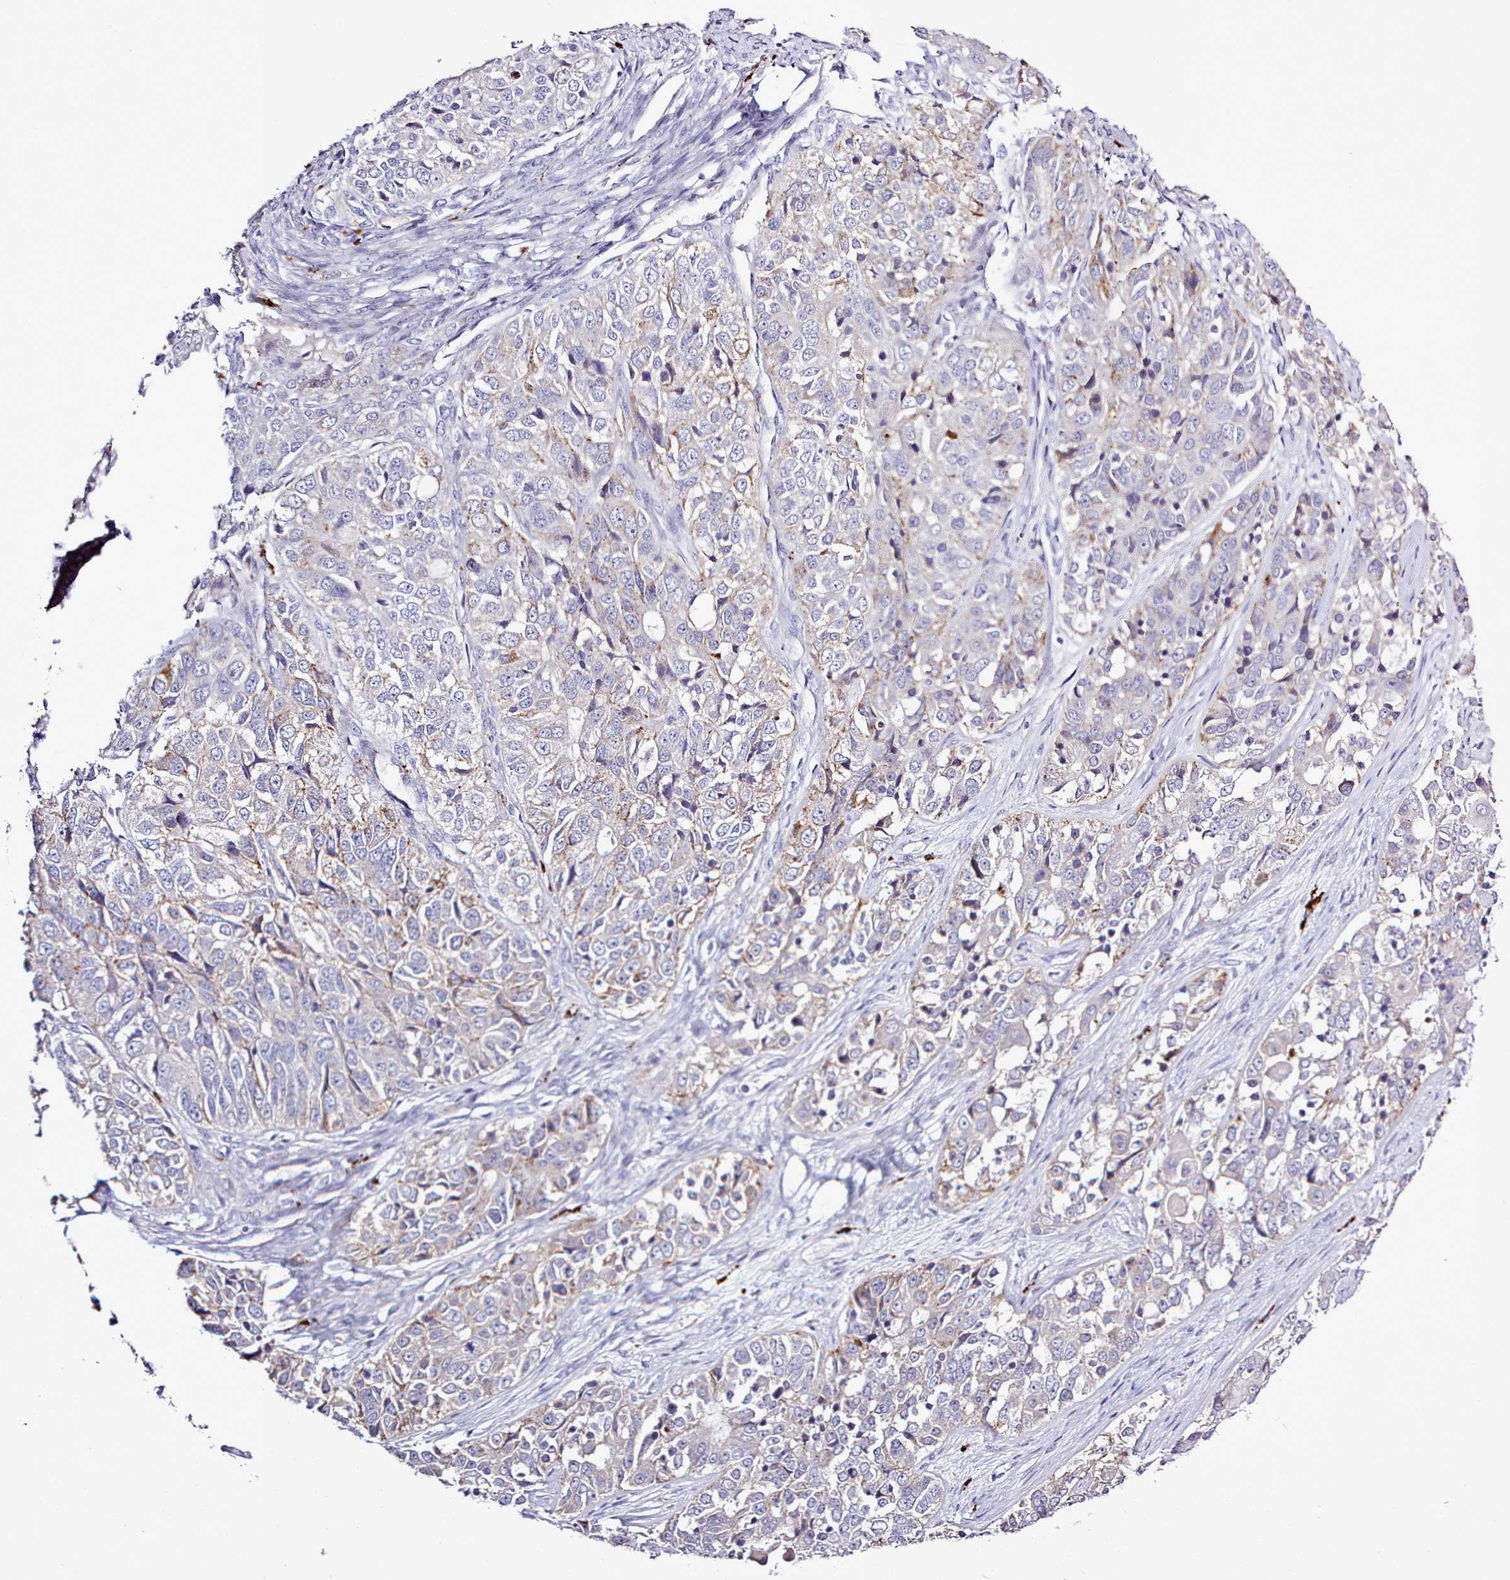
{"staining": {"intensity": "weak", "quantity": "<25%", "location": "cytoplasmic/membranous"}, "tissue": "ovarian cancer", "cell_type": "Tumor cells", "image_type": "cancer", "snomed": [{"axis": "morphology", "description": "Carcinoma, endometroid"}, {"axis": "topography", "description": "Ovary"}], "caption": "DAB immunohistochemical staining of human ovarian cancer reveals no significant positivity in tumor cells.", "gene": "SRD5A1", "patient": {"sex": "female", "age": 51}}